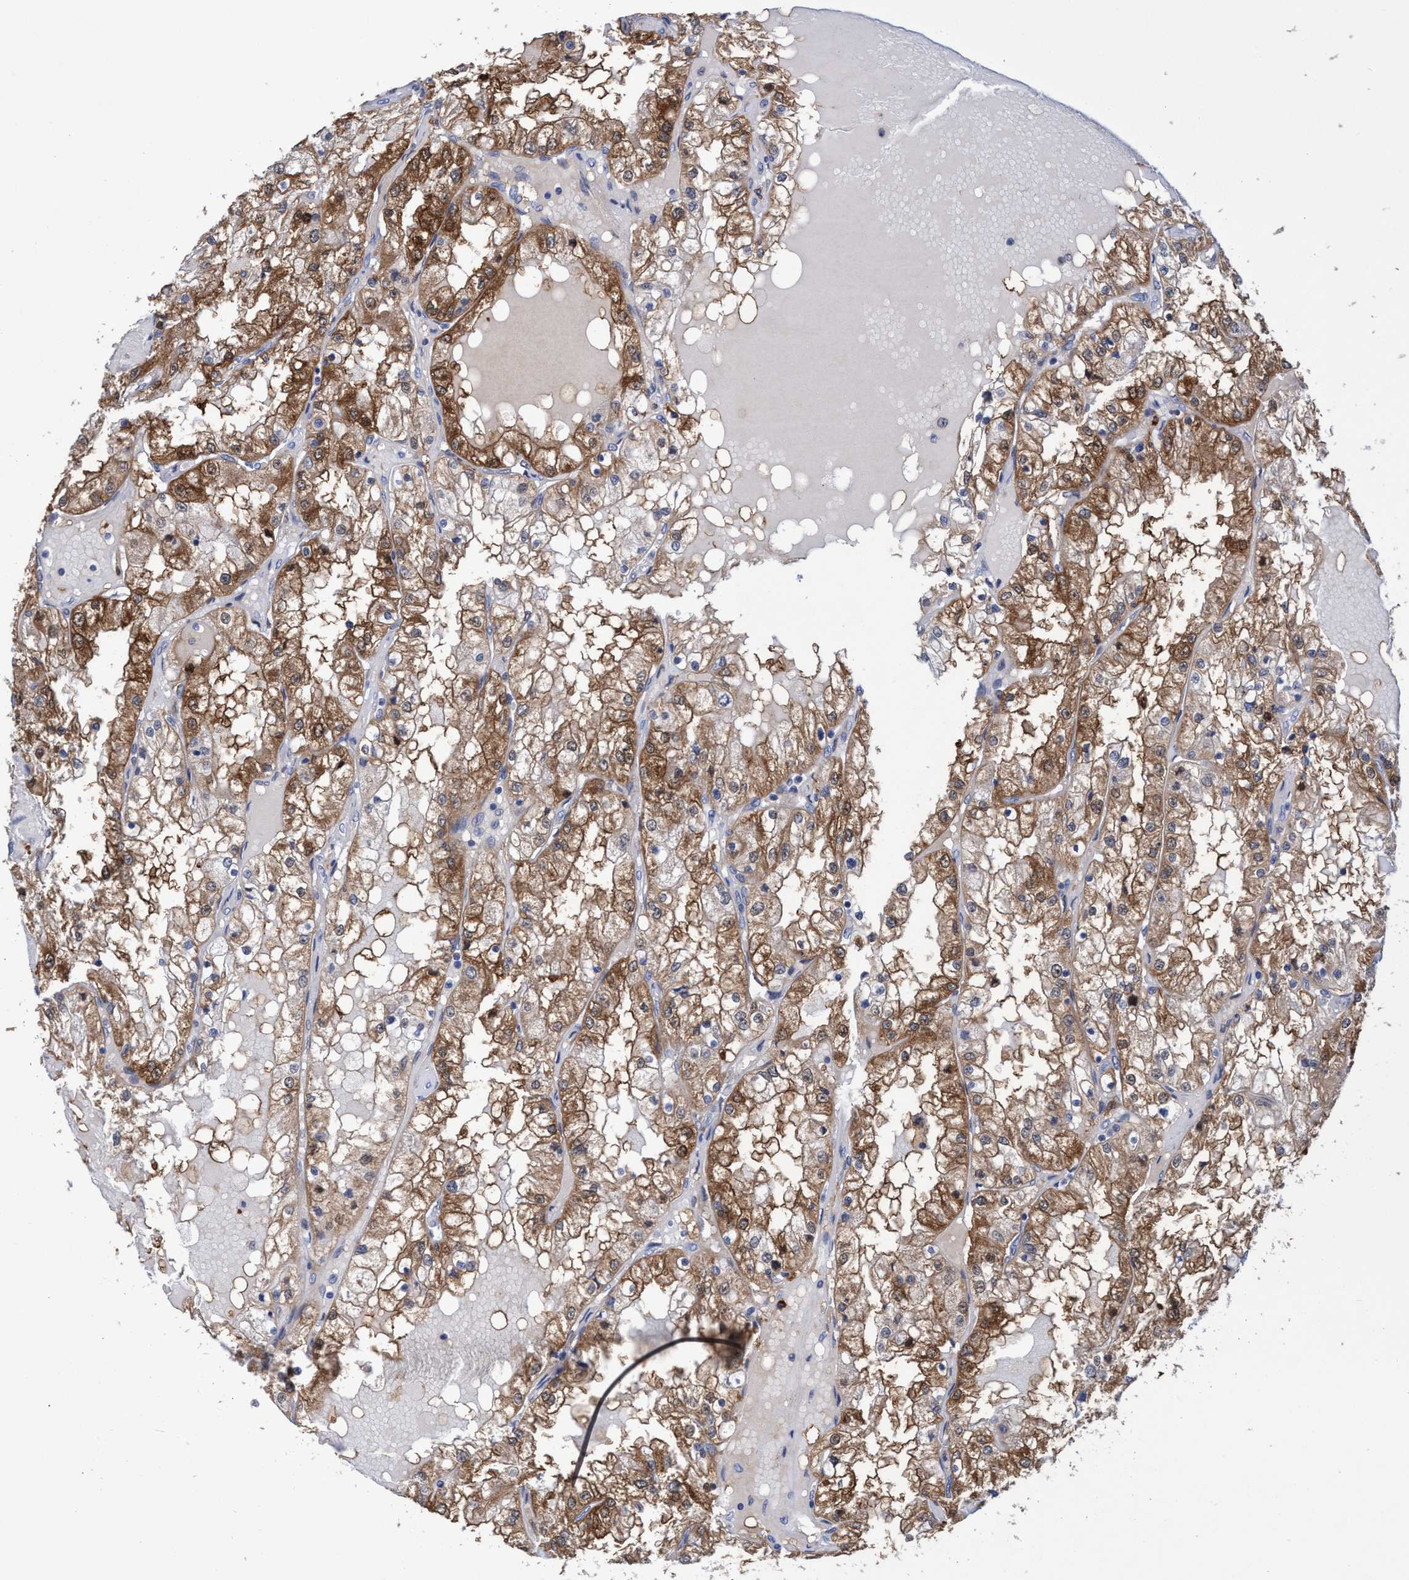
{"staining": {"intensity": "strong", "quantity": ">75%", "location": "cytoplasmic/membranous"}, "tissue": "renal cancer", "cell_type": "Tumor cells", "image_type": "cancer", "snomed": [{"axis": "morphology", "description": "Adenocarcinoma, NOS"}, {"axis": "topography", "description": "Kidney"}], "caption": "The histopathology image exhibits immunohistochemical staining of renal cancer (adenocarcinoma). There is strong cytoplasmic/membranous staining is seen in approximately >75% of tumor cells.", "gene": "PNPO", "patient": {"sex": "male", "age": 68}}